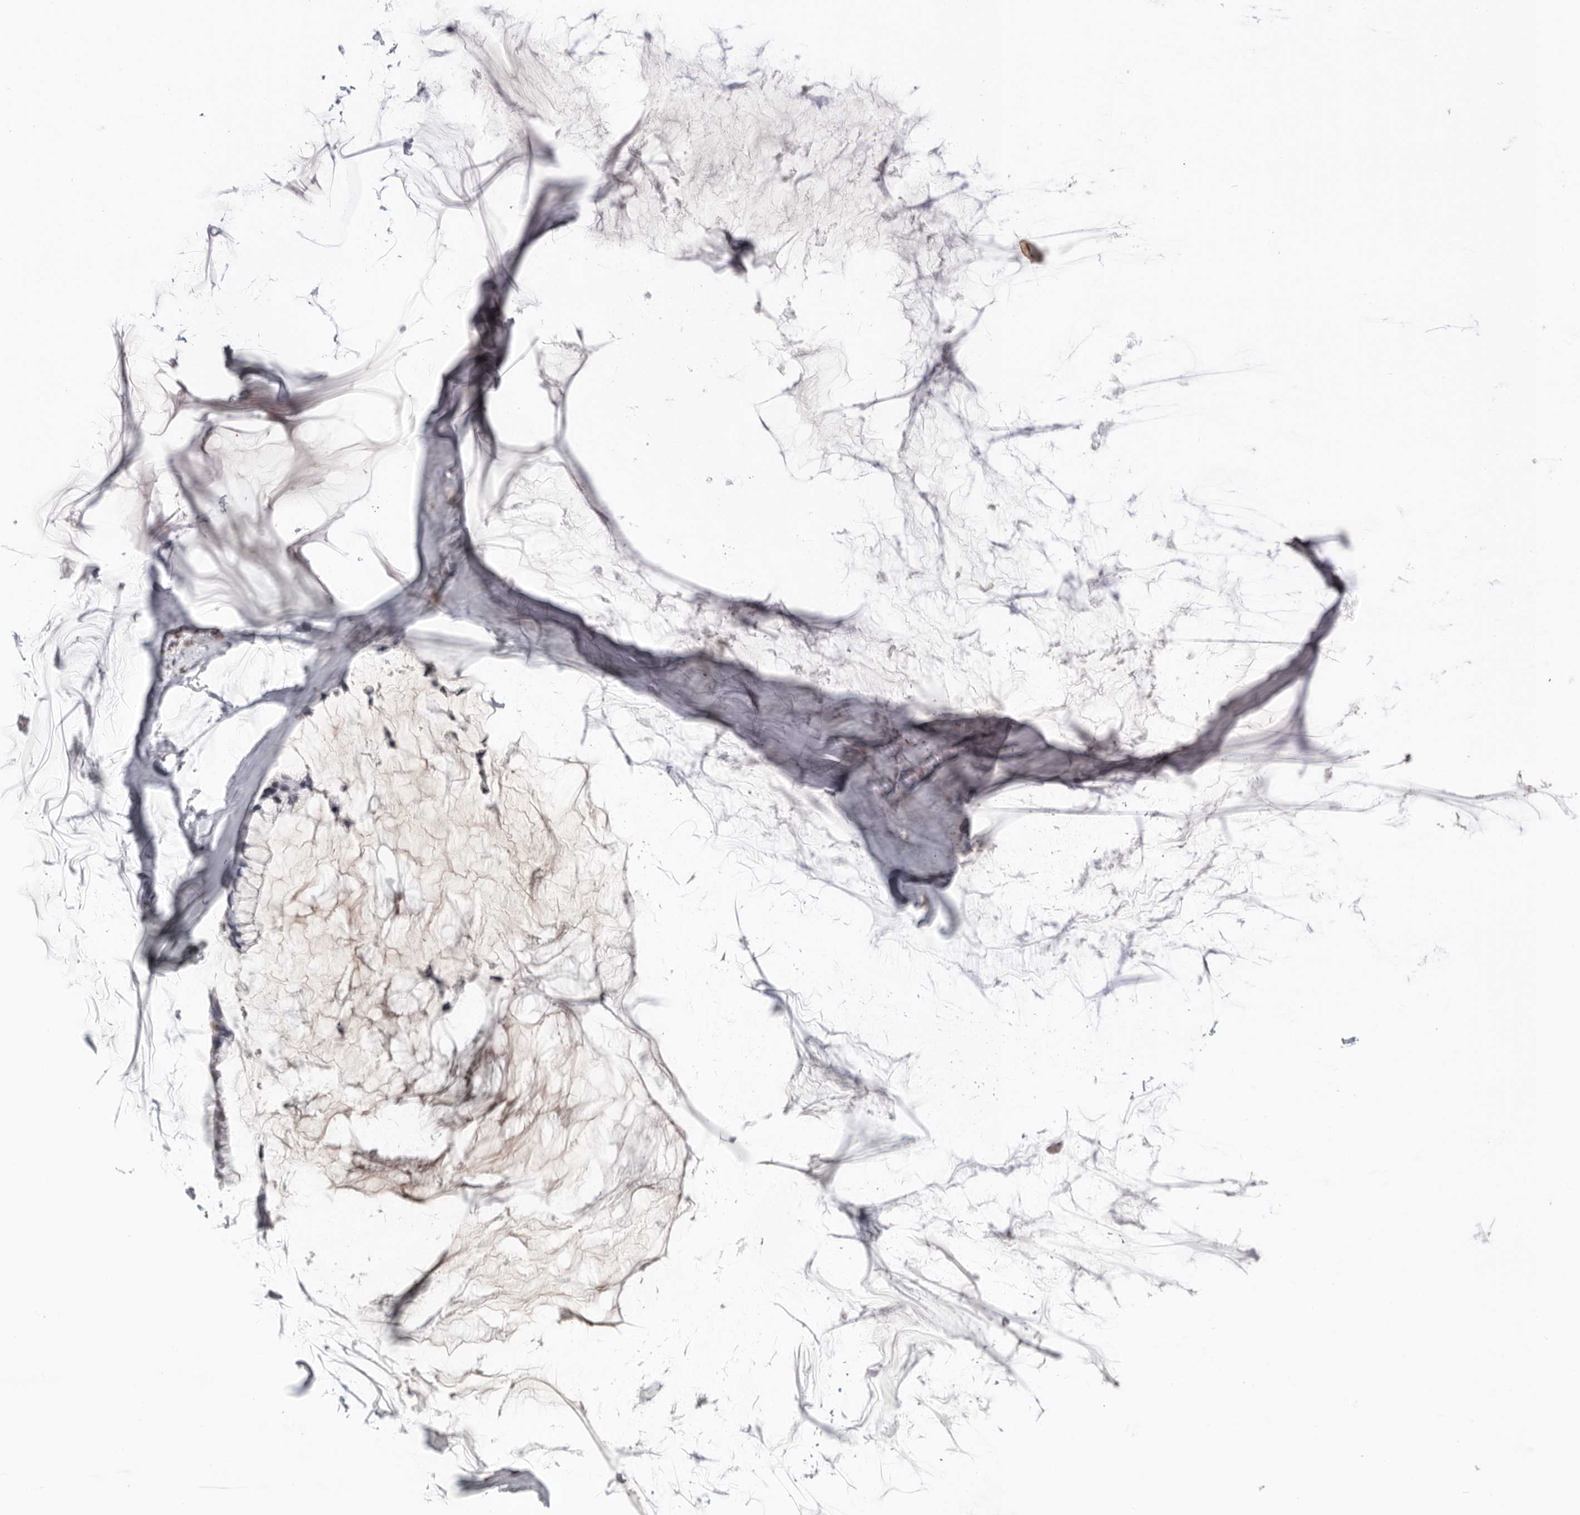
{"staining": {"intensity": "negative", "quantity": "none", "location": "none"}, "tissue": "ovarian cancer", "cell_type": "Tumor cells", "image_type": "cancer", "snomed": [{"axis": "morphology", "description": "Cystadenocarcinoma, mucinous, NOS"}, {"axis": "topography", "description": "Ovary"}], "caption": "Ovarian mucinous cystadenocarcinoma was stained to show a protein in brown. There is no significant expression in tumor cells. (DAB immunohistochemistry (IHC) with hematoxylin counter stain).", "gene": "RPA2", "patient": {"sex": "female", "age": 39}}